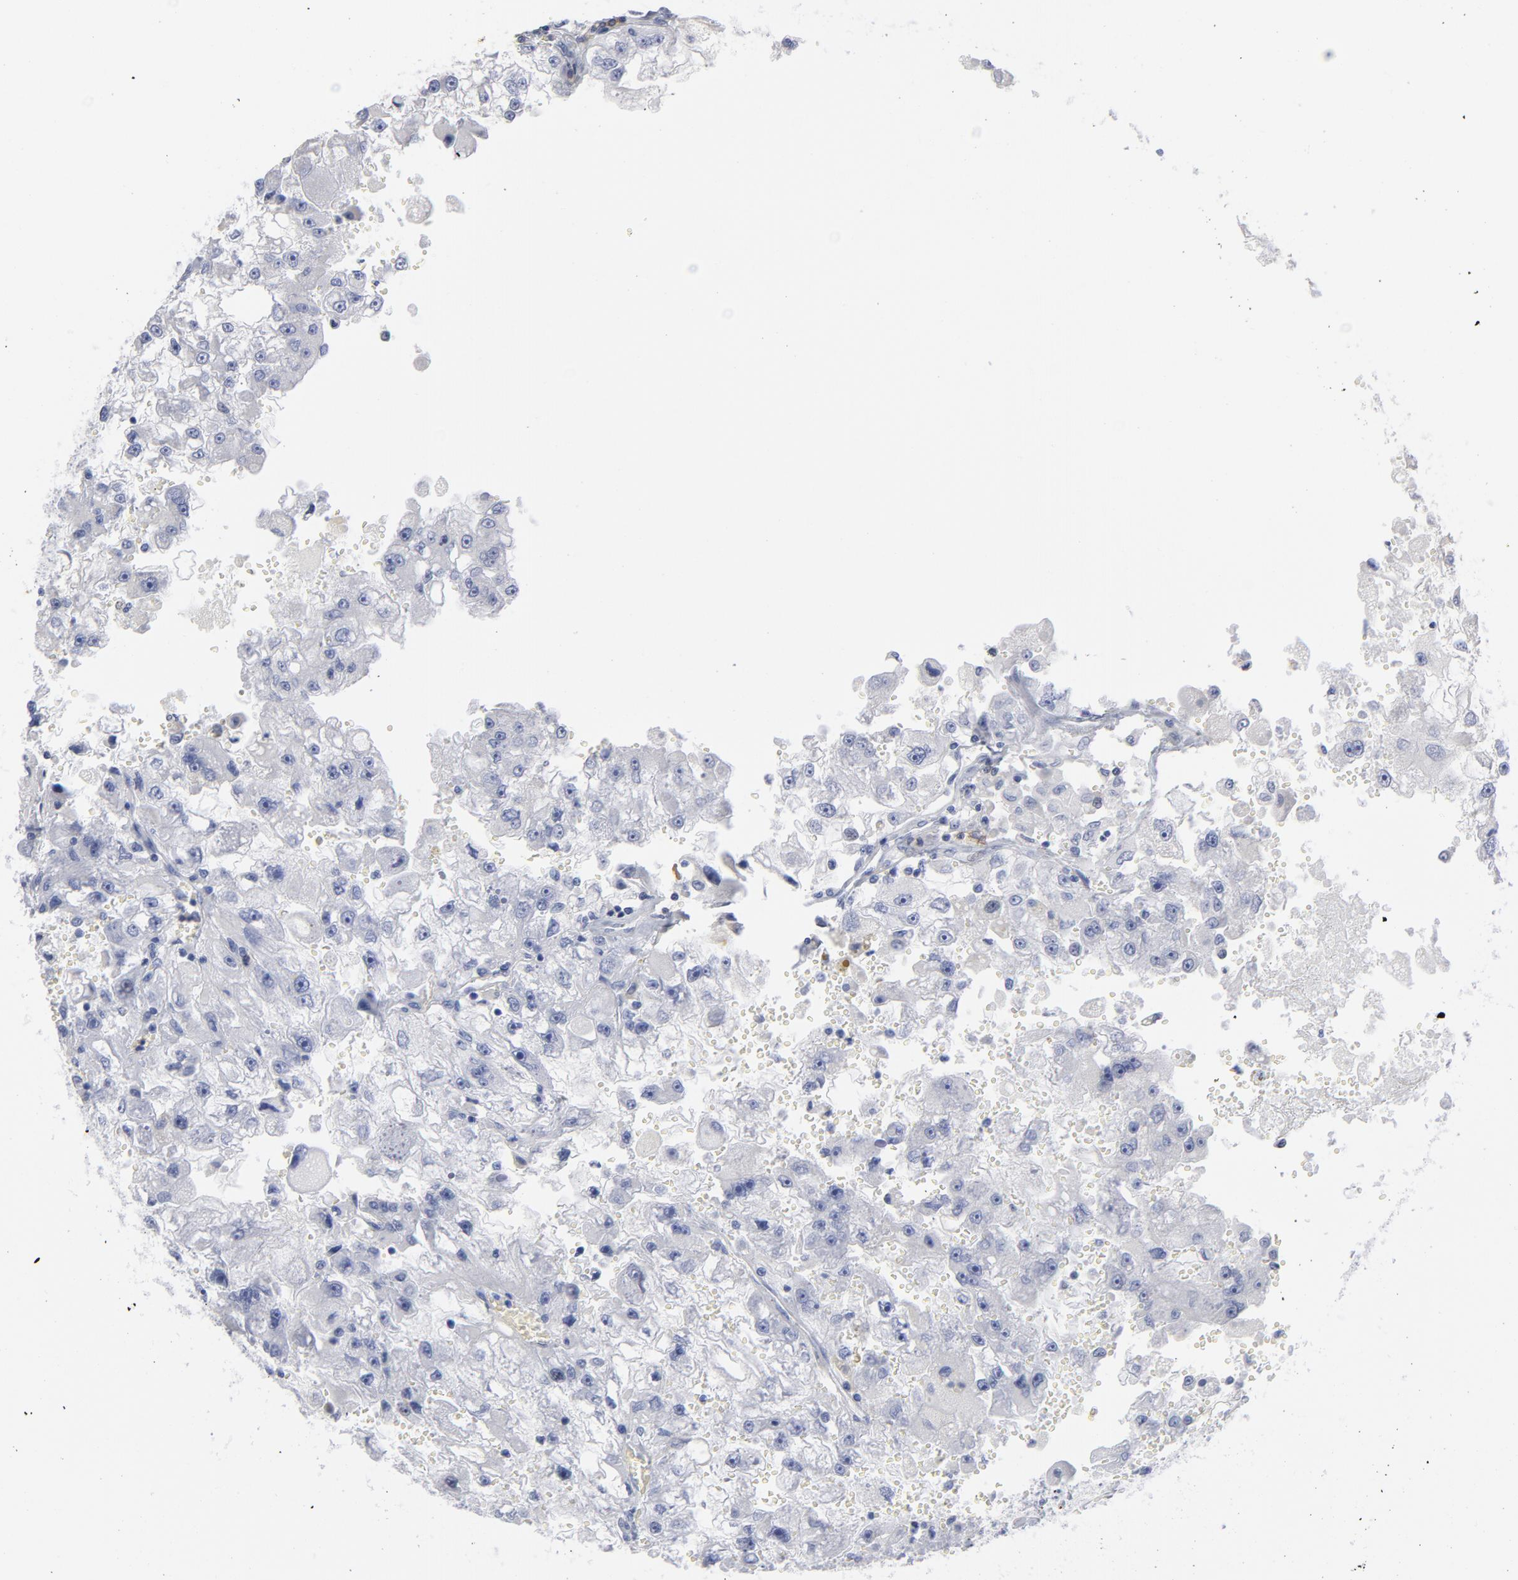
{"staining": {"intensity": "negative", "quantity": "none", "location": "none"}, "tissue": "renal cancer", "cell_type": "Tumor cells", "image_type": "cancer", "snomed": [{"axis": "morphology", "description": "Adenocarcinoma, NOS"}, {"axis": "topography", "description": "Kidney"}], "caption": "DAB immunohistochemical staining of human renal cancer (adenocarcinoma) shows no significant expression in tumor cells.", "gene": "P2RY8", "patient": {"sex": "female", "age": 83}}